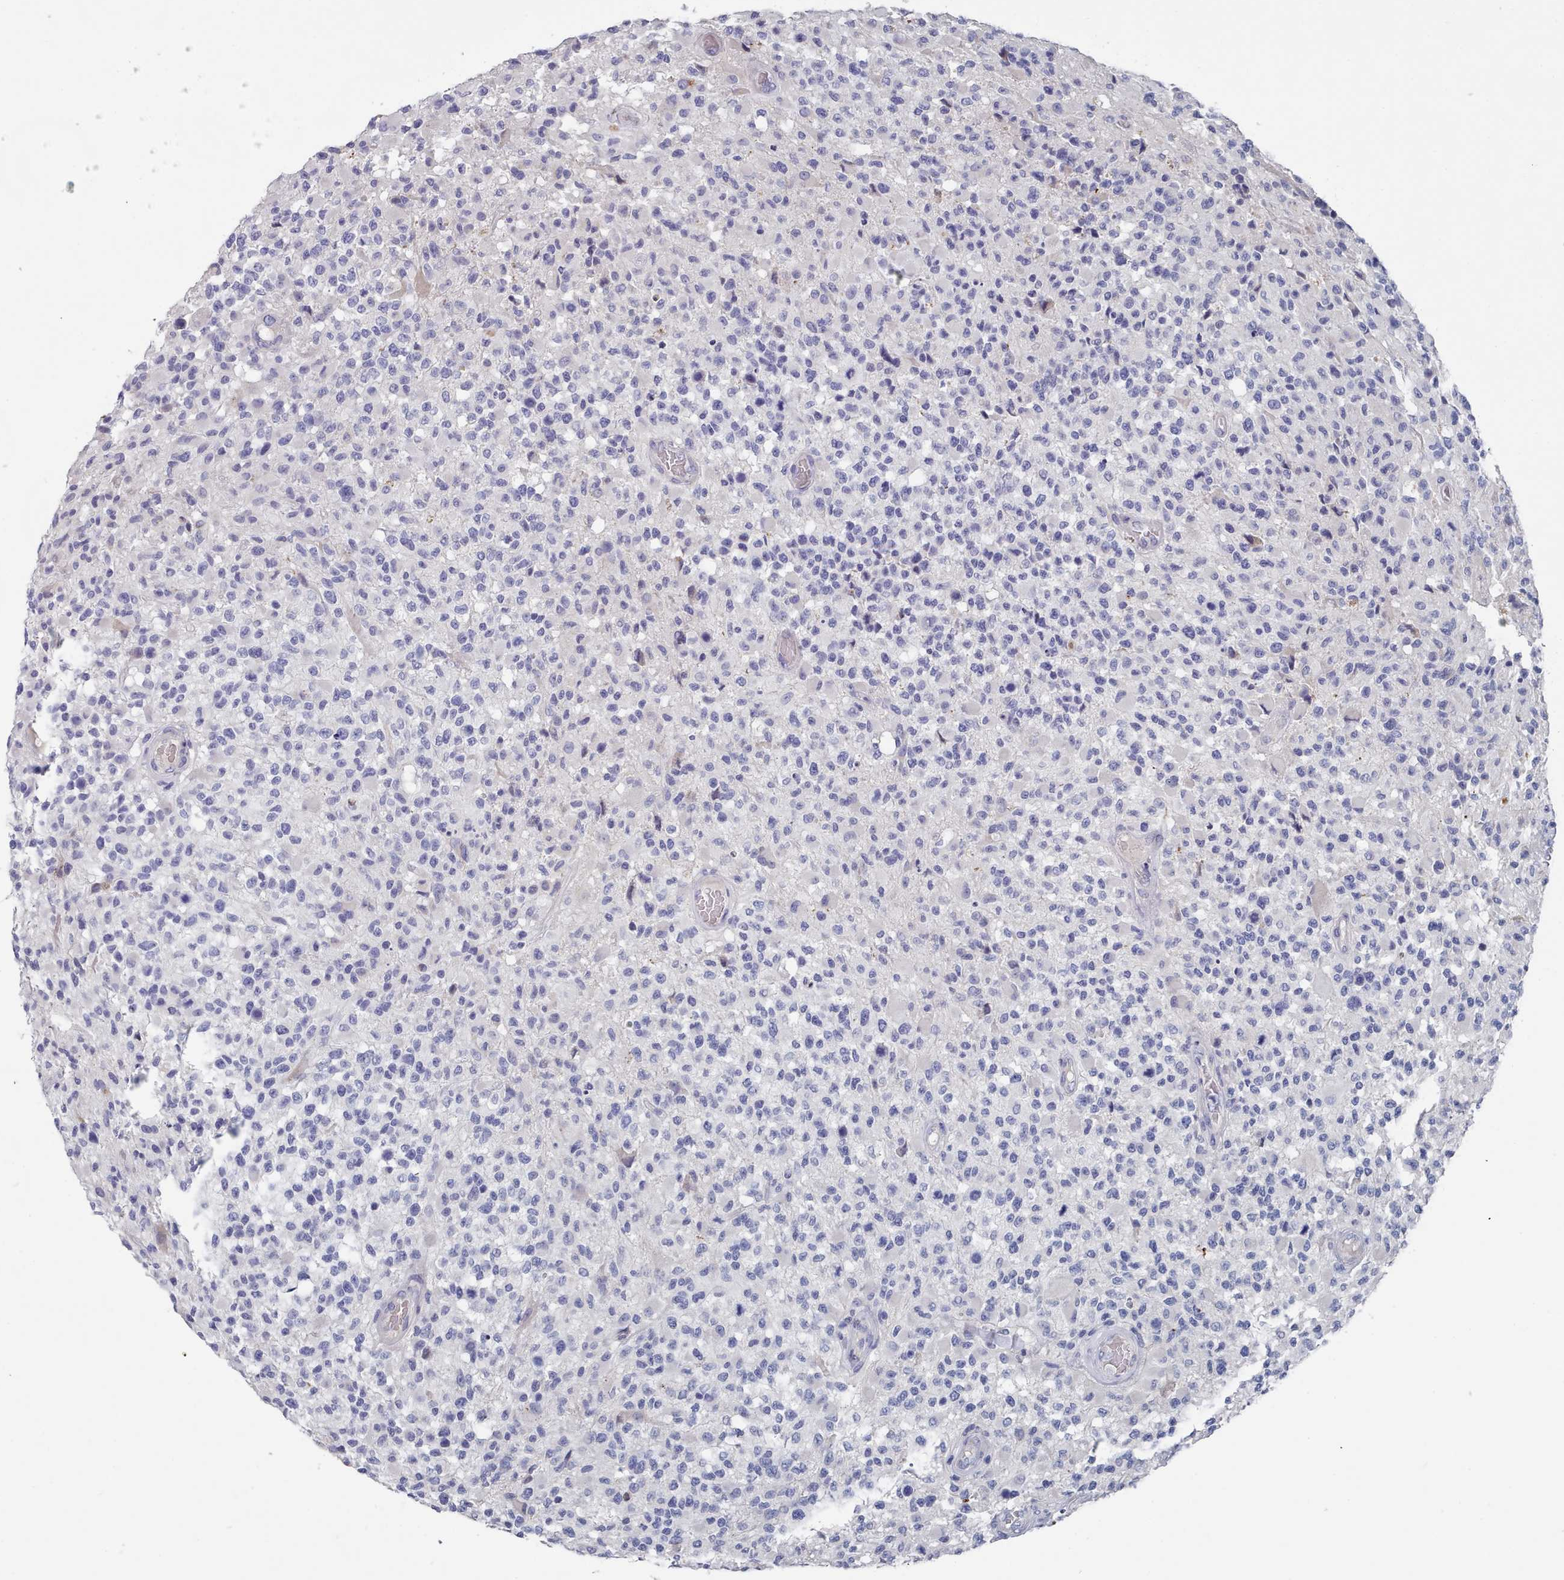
{"staining": {"intensity": "negative", "quantity": "none", "location": "none"}, "tissue": "glioma", "cell_type": "Tumor cells", "image_type": "cancer", "snomed": [{"axis": "morphology", "description": "Glioma, malignant, High grade"}, {"axis": "morphology", "description": "Glioblastoma, NOS"}, {"axis": "topography", "description": "Brain"}], "caption": "Tumor cells show no significant staining in high-grade glioma (malignant). (DAB immunohistochemistry (IHC) visualized using brightfield microscopy, high magnification).", "gene": "ACAD11", "patient": {"sex": "male", "age": 60}}